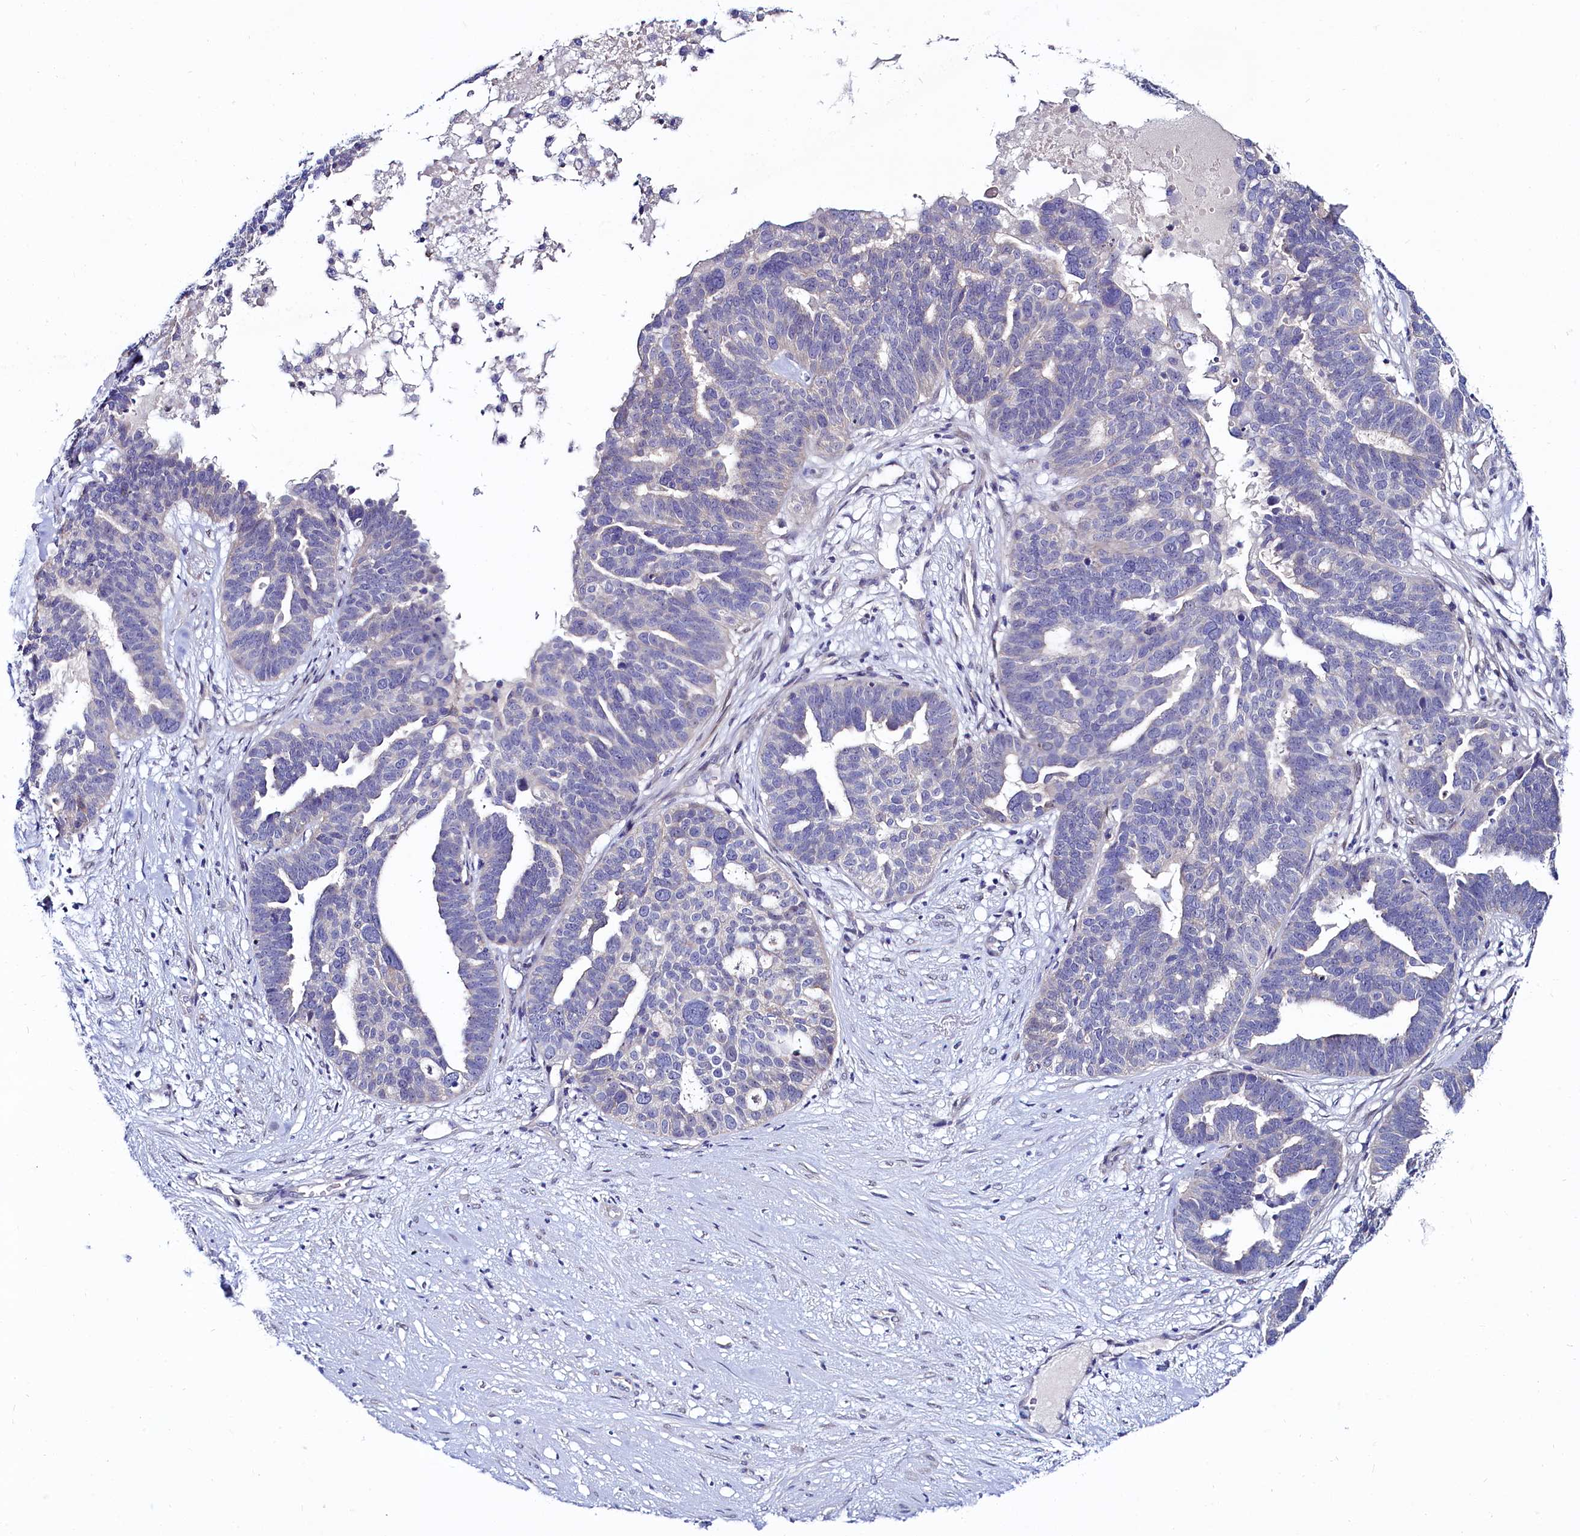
{"staining": {"intensity": "negative", "quantity": "none", "location": "none"}, "tissue": "ovarian cancer", "cell_type": "Tumor cells", "image_type": "cancer", "snomed": [{"axis": "morphology", "description": "Cystadenocarcinoma, serous, NOS"}, {"axis": "topography", "description": "Ovary"}], "caption": "Tumor cells show no significant protein positivity in ovarian cancer (serous cystadenocarcinoma).", "gene": "ASTE1", "patient": {"sex": "female", "age": 59}}